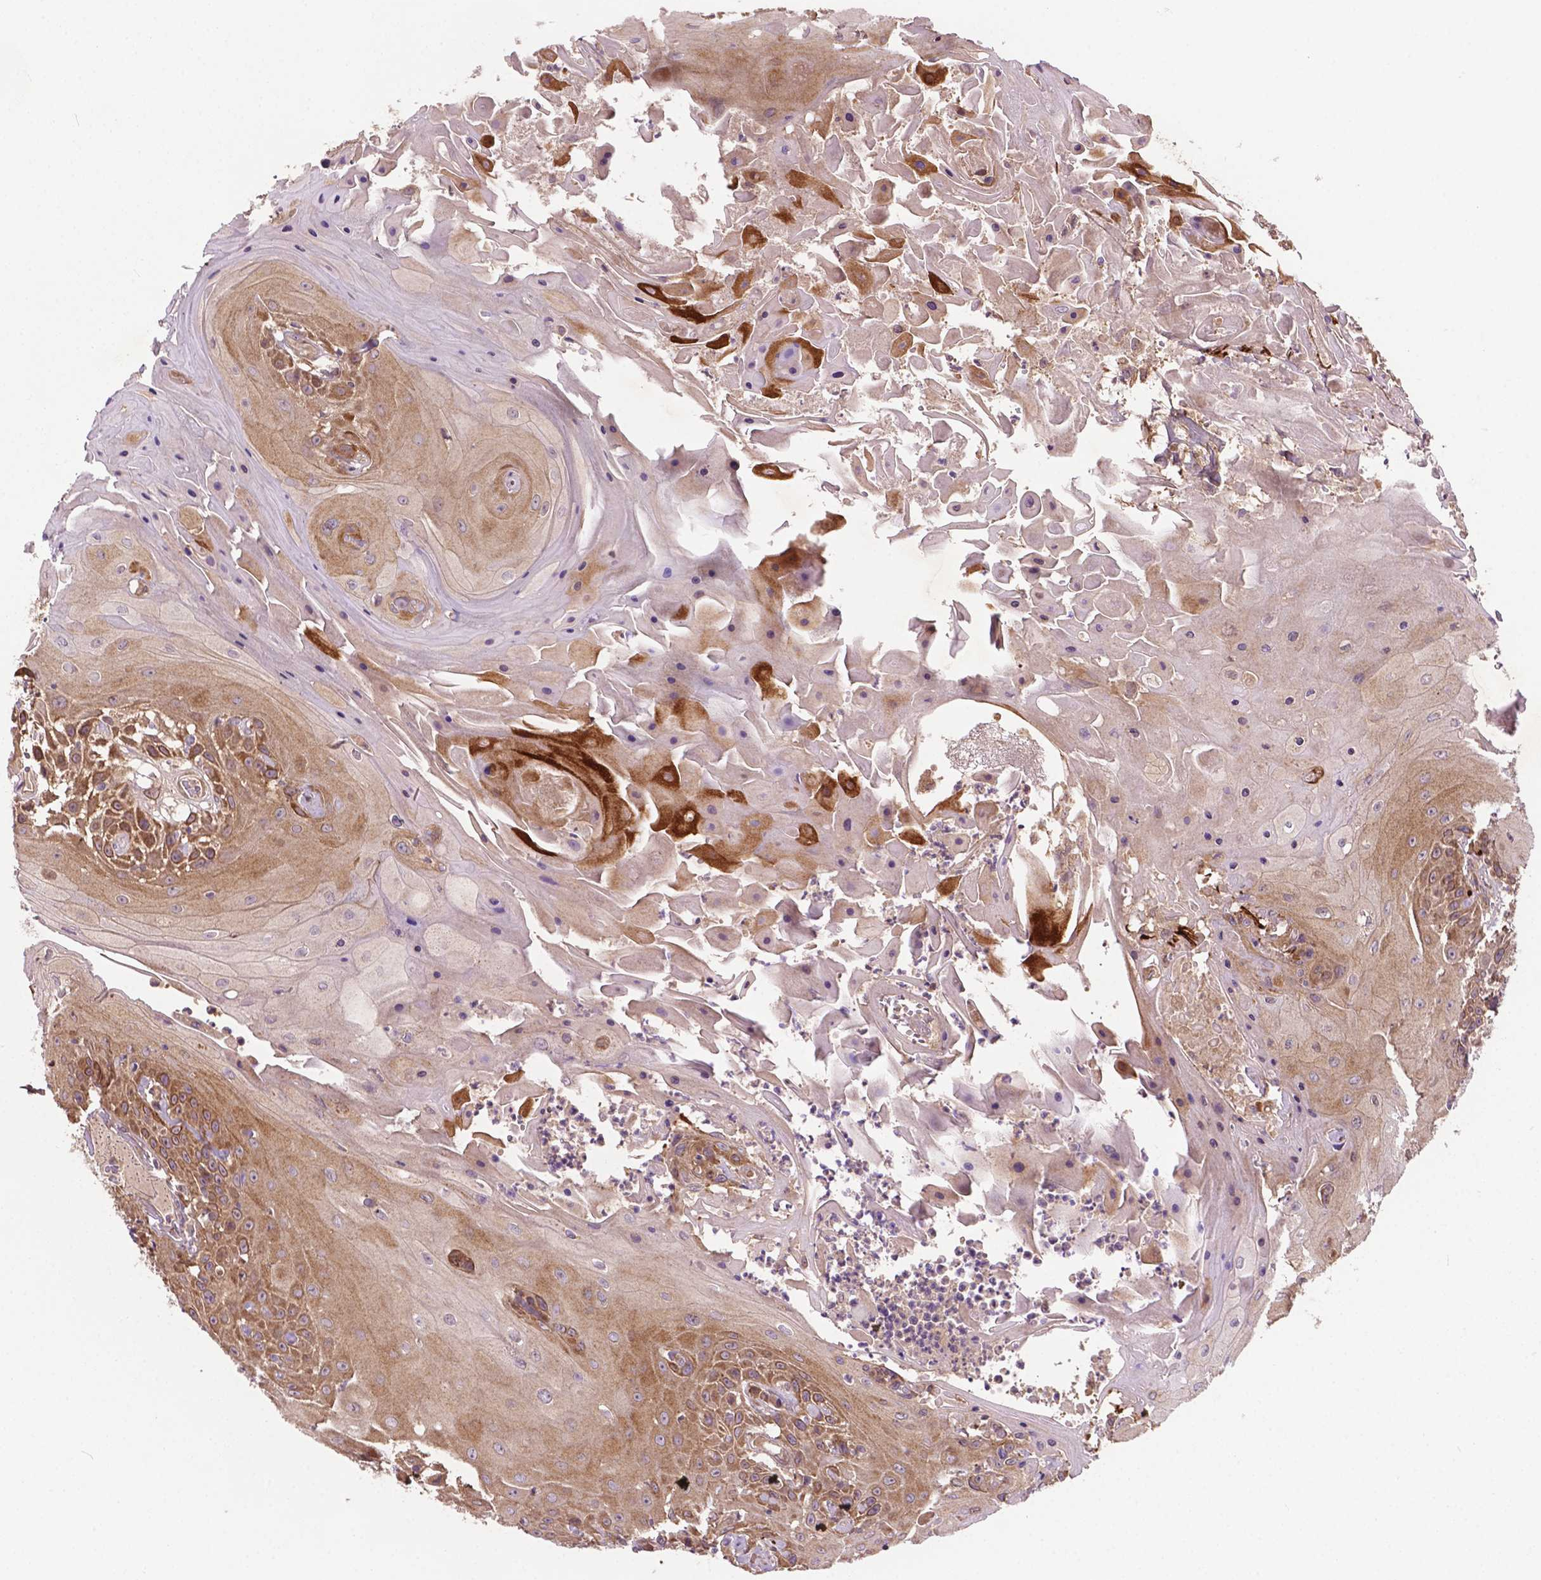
{"staining": {"intensity": "moderate", "quantity": ">75%", "location": "cytoplasmic/membranous"}, "tissue": "head and neck cancer", "cell_type": "Tumor cells", "image_type": "cancer", "snomed": [{"axis": "morphology", "description": "Squamous cell carcinoma, NOS"}, {"axis": "topography", "description": "Skin"}, {"axis": "topography", "description": "Head-Neck"}], "caption": "Squamous cell carcinoma (head and neck) stained for a protein (brown) exhibits moderate cytoplasmic/membranous positive positivity in about >75% of tumor cells.", "gene": "GJA9", "patient": {"sex": "male", "age": 80}}